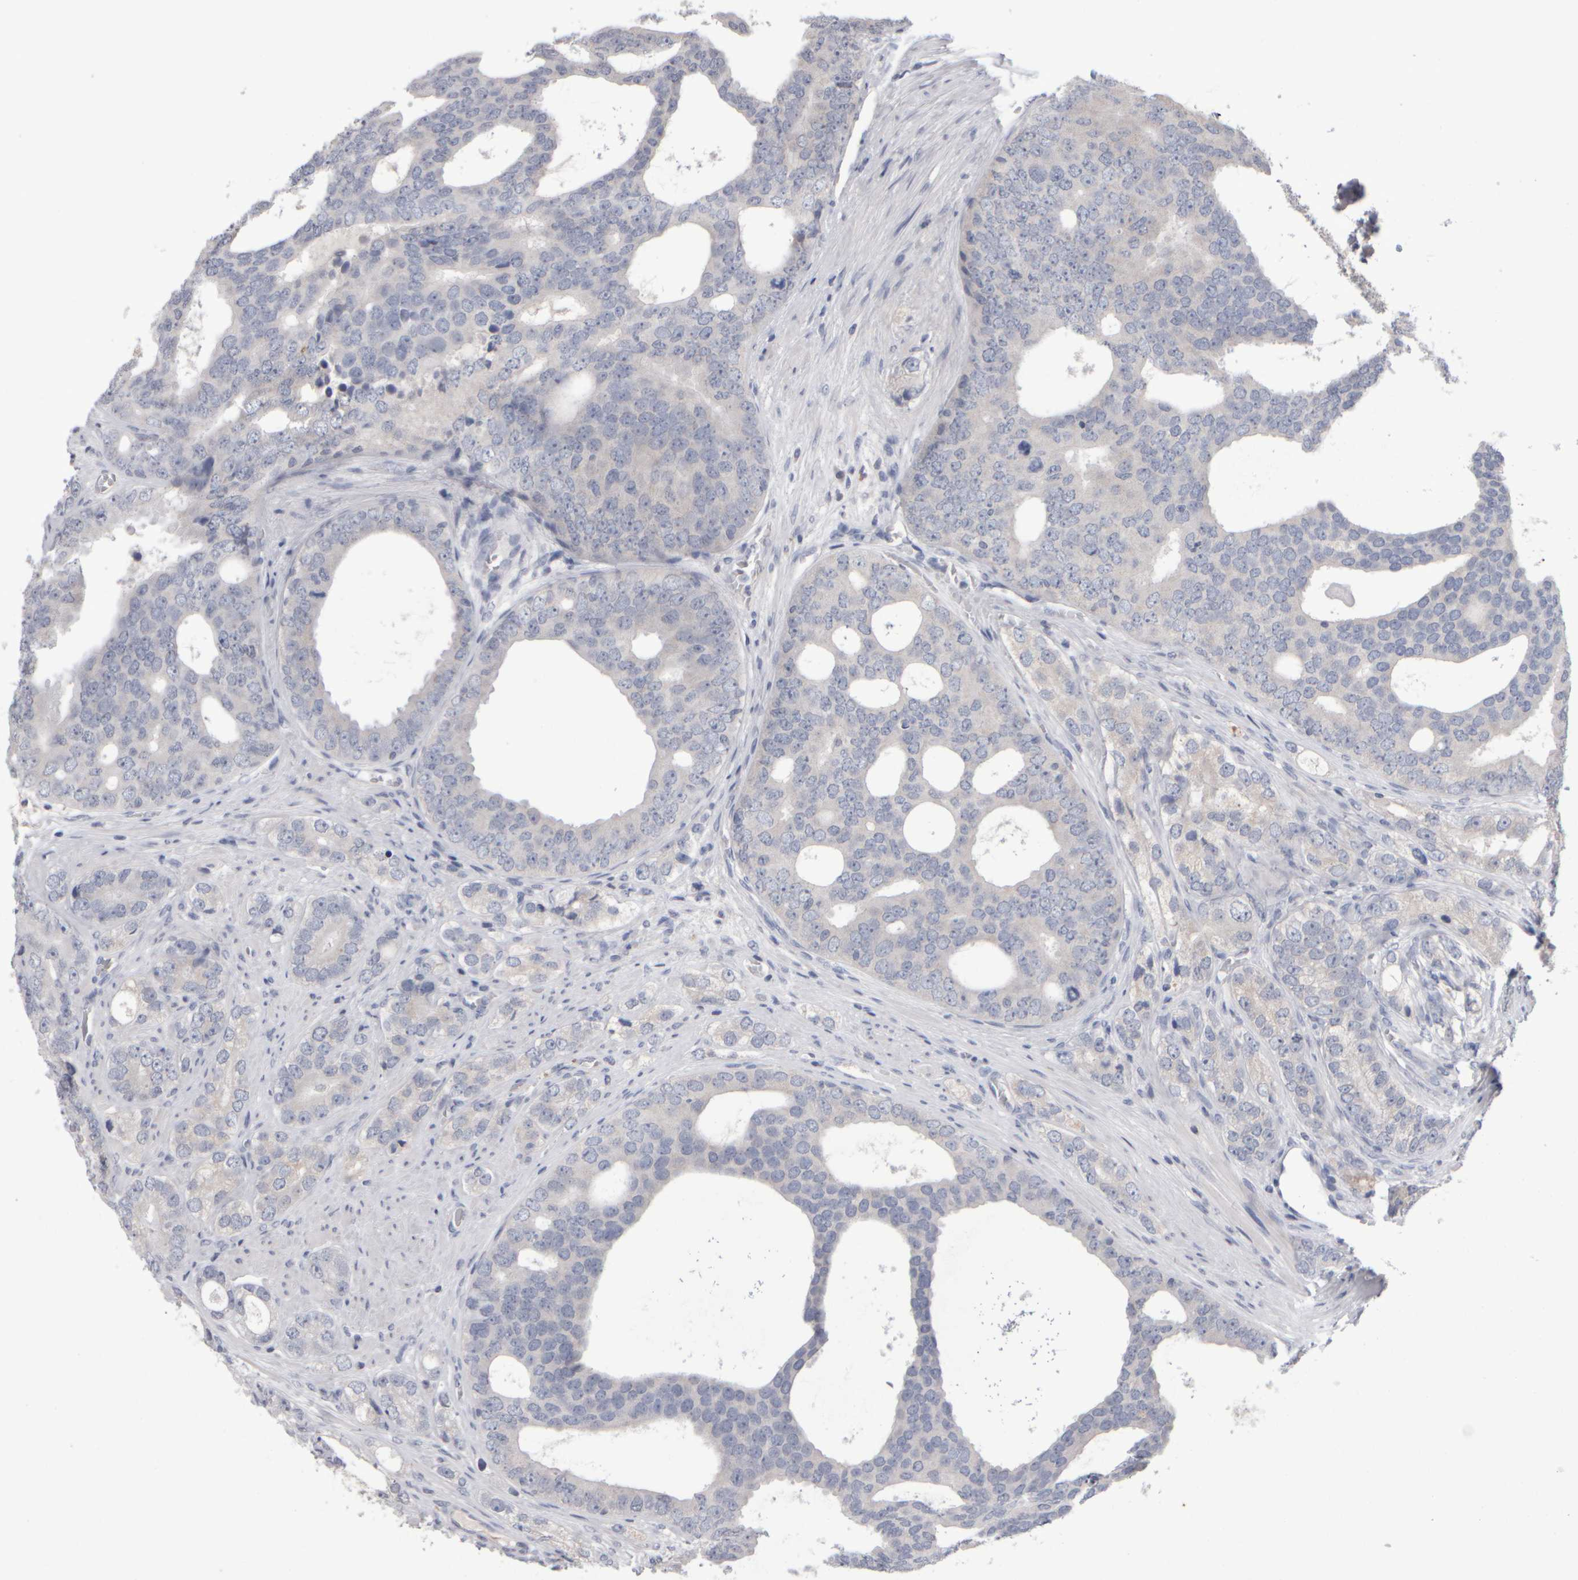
{"staining": {"intensity": "negative", "quantity": "none", "location": "none"}, "tissue": "prostate cancer", "cell_type": "Tumor cells", "image_type": "cancer", "snomed": [{"axis": "morphology", "description": "Adenocarcinoma, High grade"}, {"axis": "topography", "description": "Prostate"}], "caption": "This is a image of IHC staining of prostate cancer (adenocarcinoma (high-grade)), which shows no positivity in tumor cells.", "gene": "EPHX2", "patient": {"sex": "male", "age": 56}}